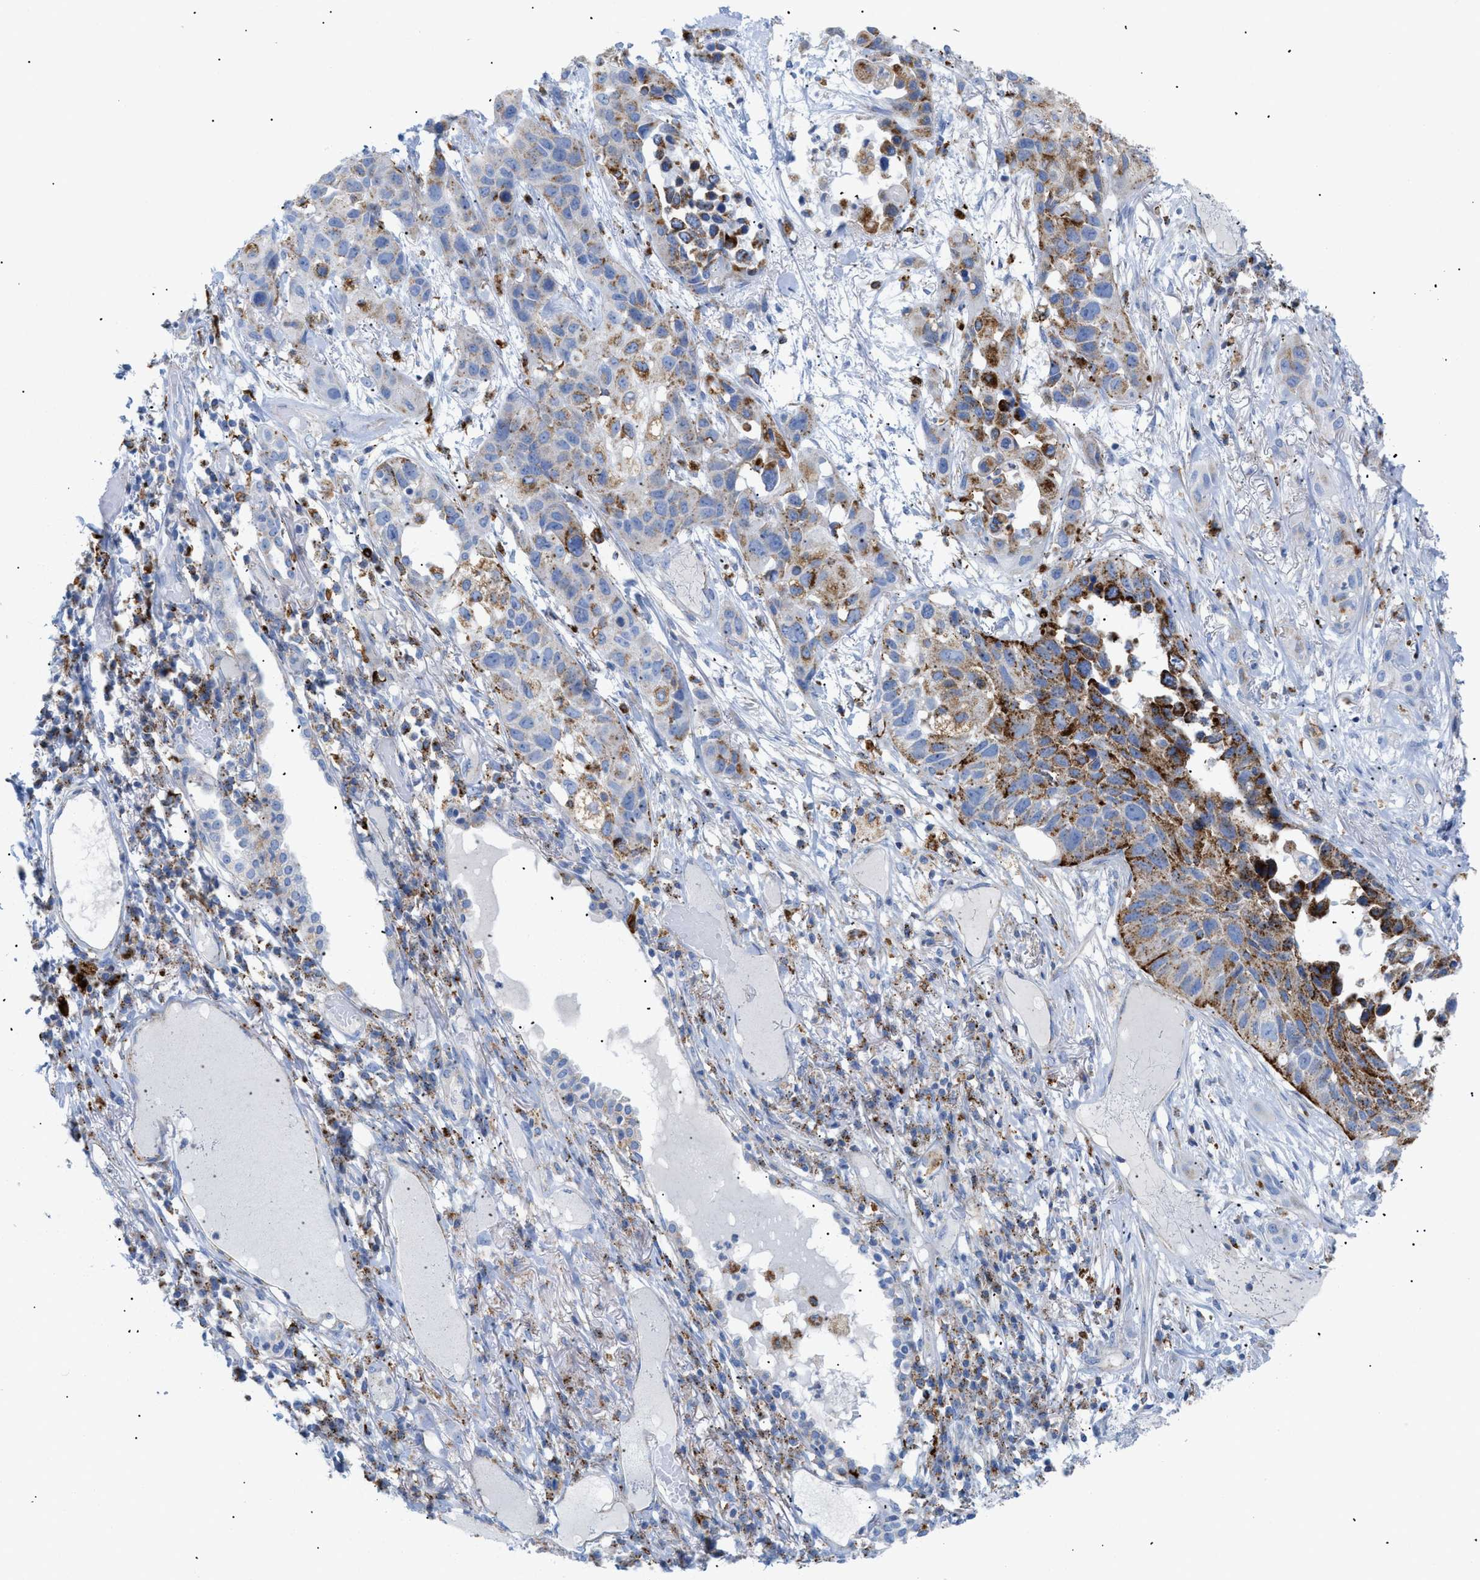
{"staining": {"intensity": "strong", "quantity": "<25%", "location": "cytoplasmic/membranous"}, "tissue": "lung cancer", "cell_type": "Tumor cells", "image_type": "cancer", "snomed": [{"axis": "morphology", "description": "Squamous cell carcinoma, NOS"}, {"axis": "topography", "description": "Lung"}], "caption": "A brown stain shows strong cytoplasmic/membranous positivity of a protein in human lung cancer (squamous cell carcinoma) tumor cells.", "gene": "DRAM2", "patient": {"sex": "male", "age": 71}}